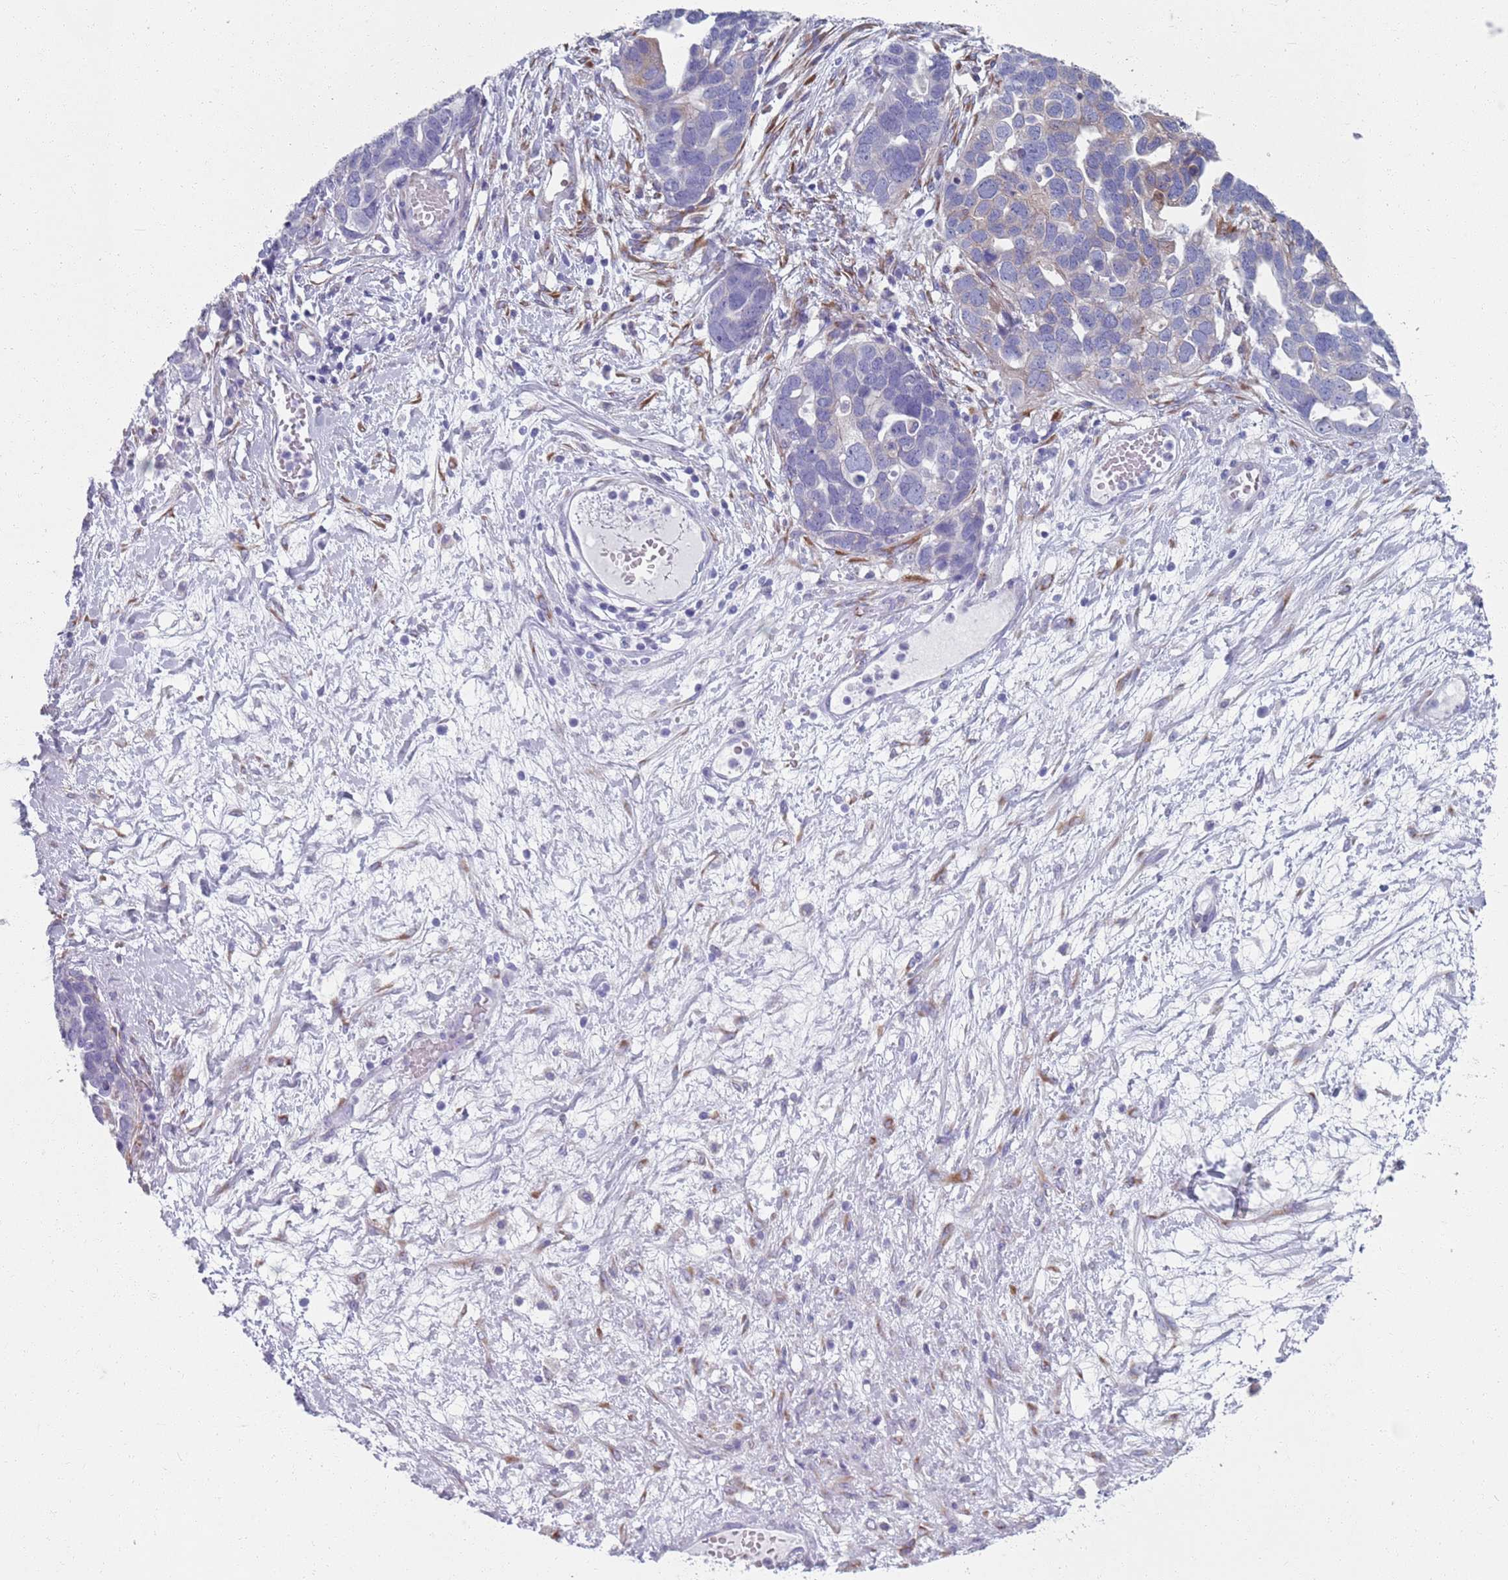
{"staining": {"intensity": "negative", "quantity": "none", "location": "none"}, "tissue": "ovarian cancer", "cell_type": "Tumor cells", "image_type": "cancer", "snomed": [{"axis": "morphology", "description": "Cystadenocarcinoma, serous, NOS"}, {"axis": "topography", "description": "Ovary"}], "caption": "Immunohistochemistry photomicrograph of neoplastic tissue: human ovarian cancer (serous cystadenocarcinoma) stained with DAB (3,3'-diaminobenzidine) reveals no significant protein positivity in tumor cells.", "gene": "PLOD1", "patient": {"sex": "female", "age": 54}}